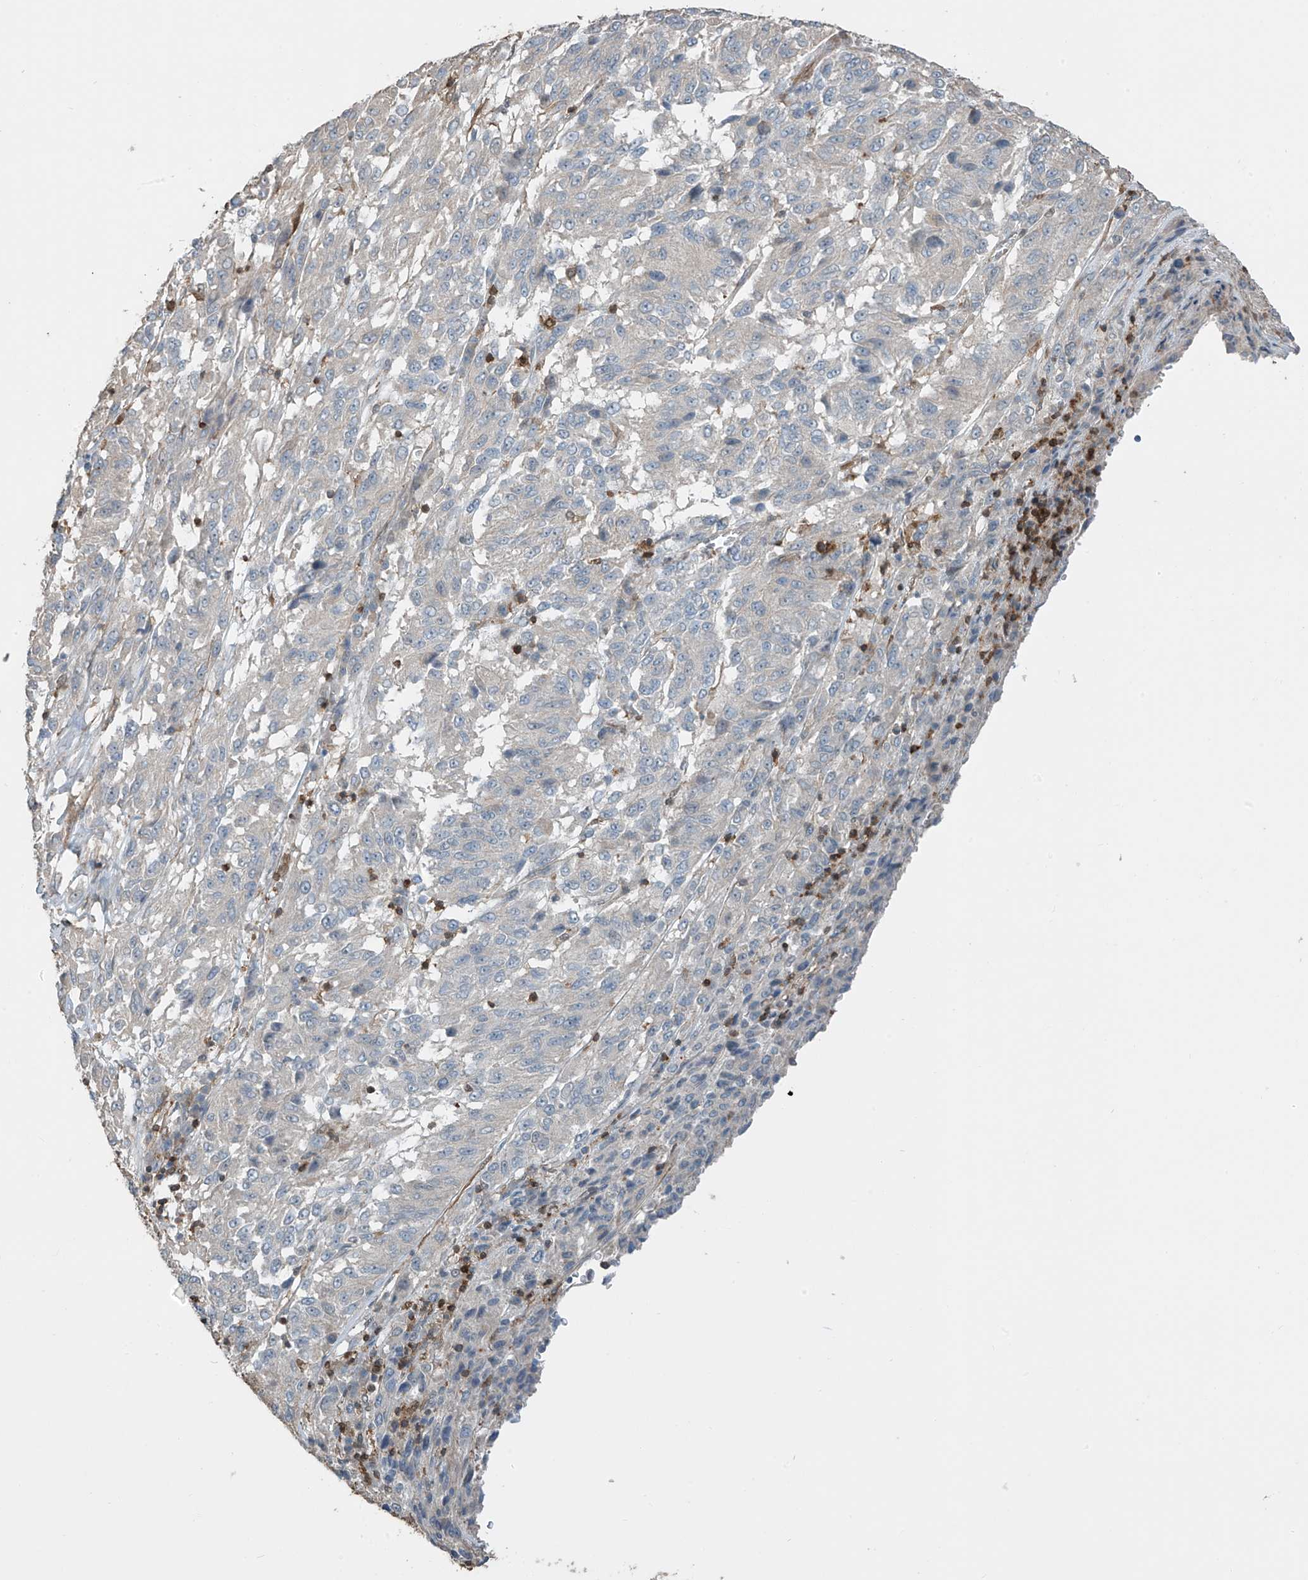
{"staining": {"intensity": "negative", "quantity": "none", "location": "none"}, "tissue": "melanoma", "cell_type": "Tumor cells", "image_type": "cancer", "snomed": [{"axis": "morphology", "description": "Malignant melanoma, Metastatic site"}, {"axis": "topography", "description": "Lung"}], "caption": "DAB (3,3'-diaminobenzidine) immunohistochemical staining of melanoma exhibits no significant expression in tumor cells.", "gene": "SH3BGRL3", "patient": {"sex": "male", "age": 64}}